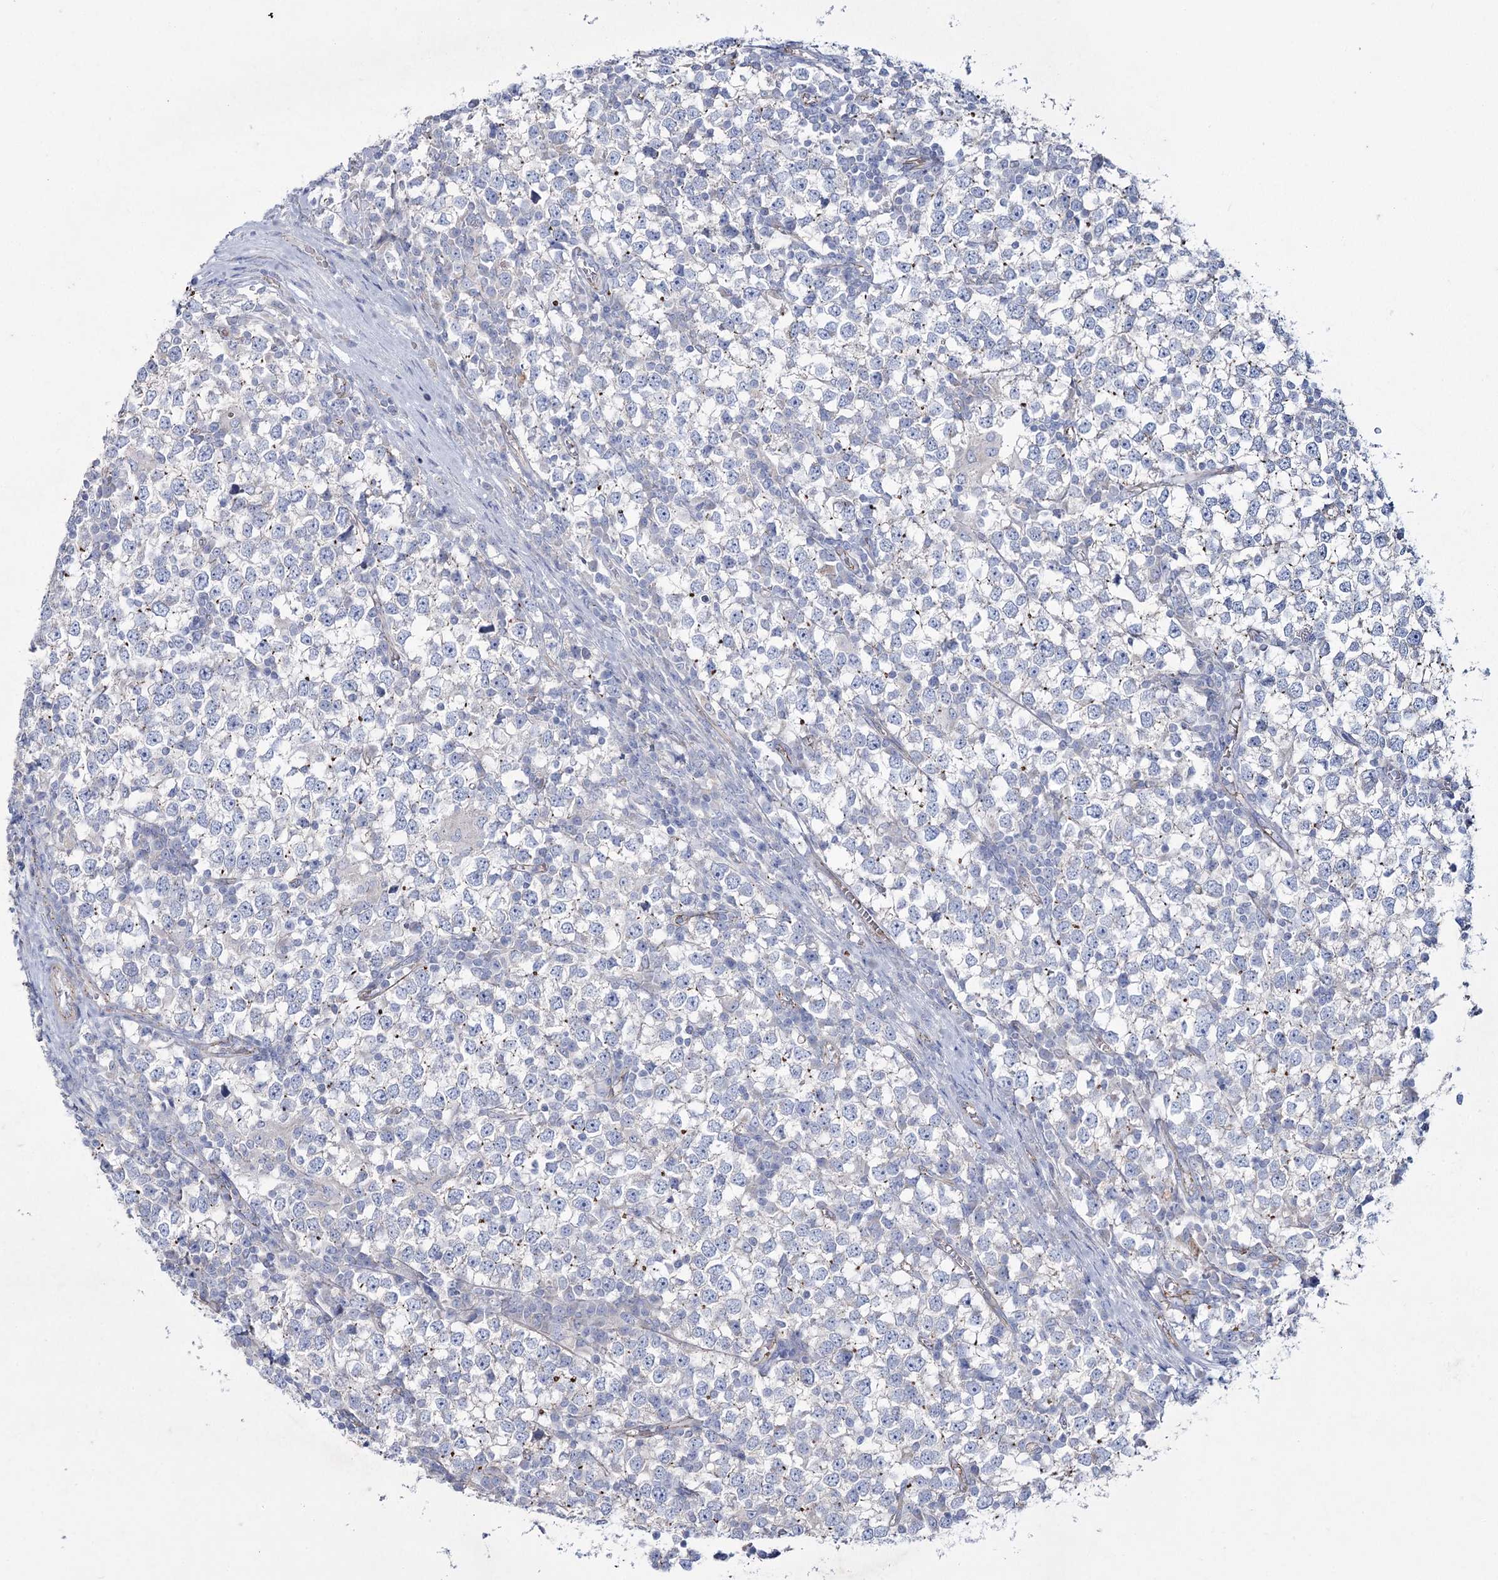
{"staining": {"intensity": "negative", "quantity": "none", "location": "none"}, "tissue": "testis cancer", "cell_type": "Tumor cells", "image_type": "cancer", "snomed": [{"axis": "morphology", "description": "Seminoma, NOS"}, {"axis": "topography", "description": "Testis"}], "caption": "The photomicrograph shows no significant expression in tumor cells of testis seminoma. The staining was performed using DAB (3,3'-diaminobenzidine) to visualize the protein expression in brown, while the nuclei were stained in blue with hematoxylin (Magnification: 20x).", "gene": "LDLRAD3", "patient": {"sex": "male", "age": 65}}